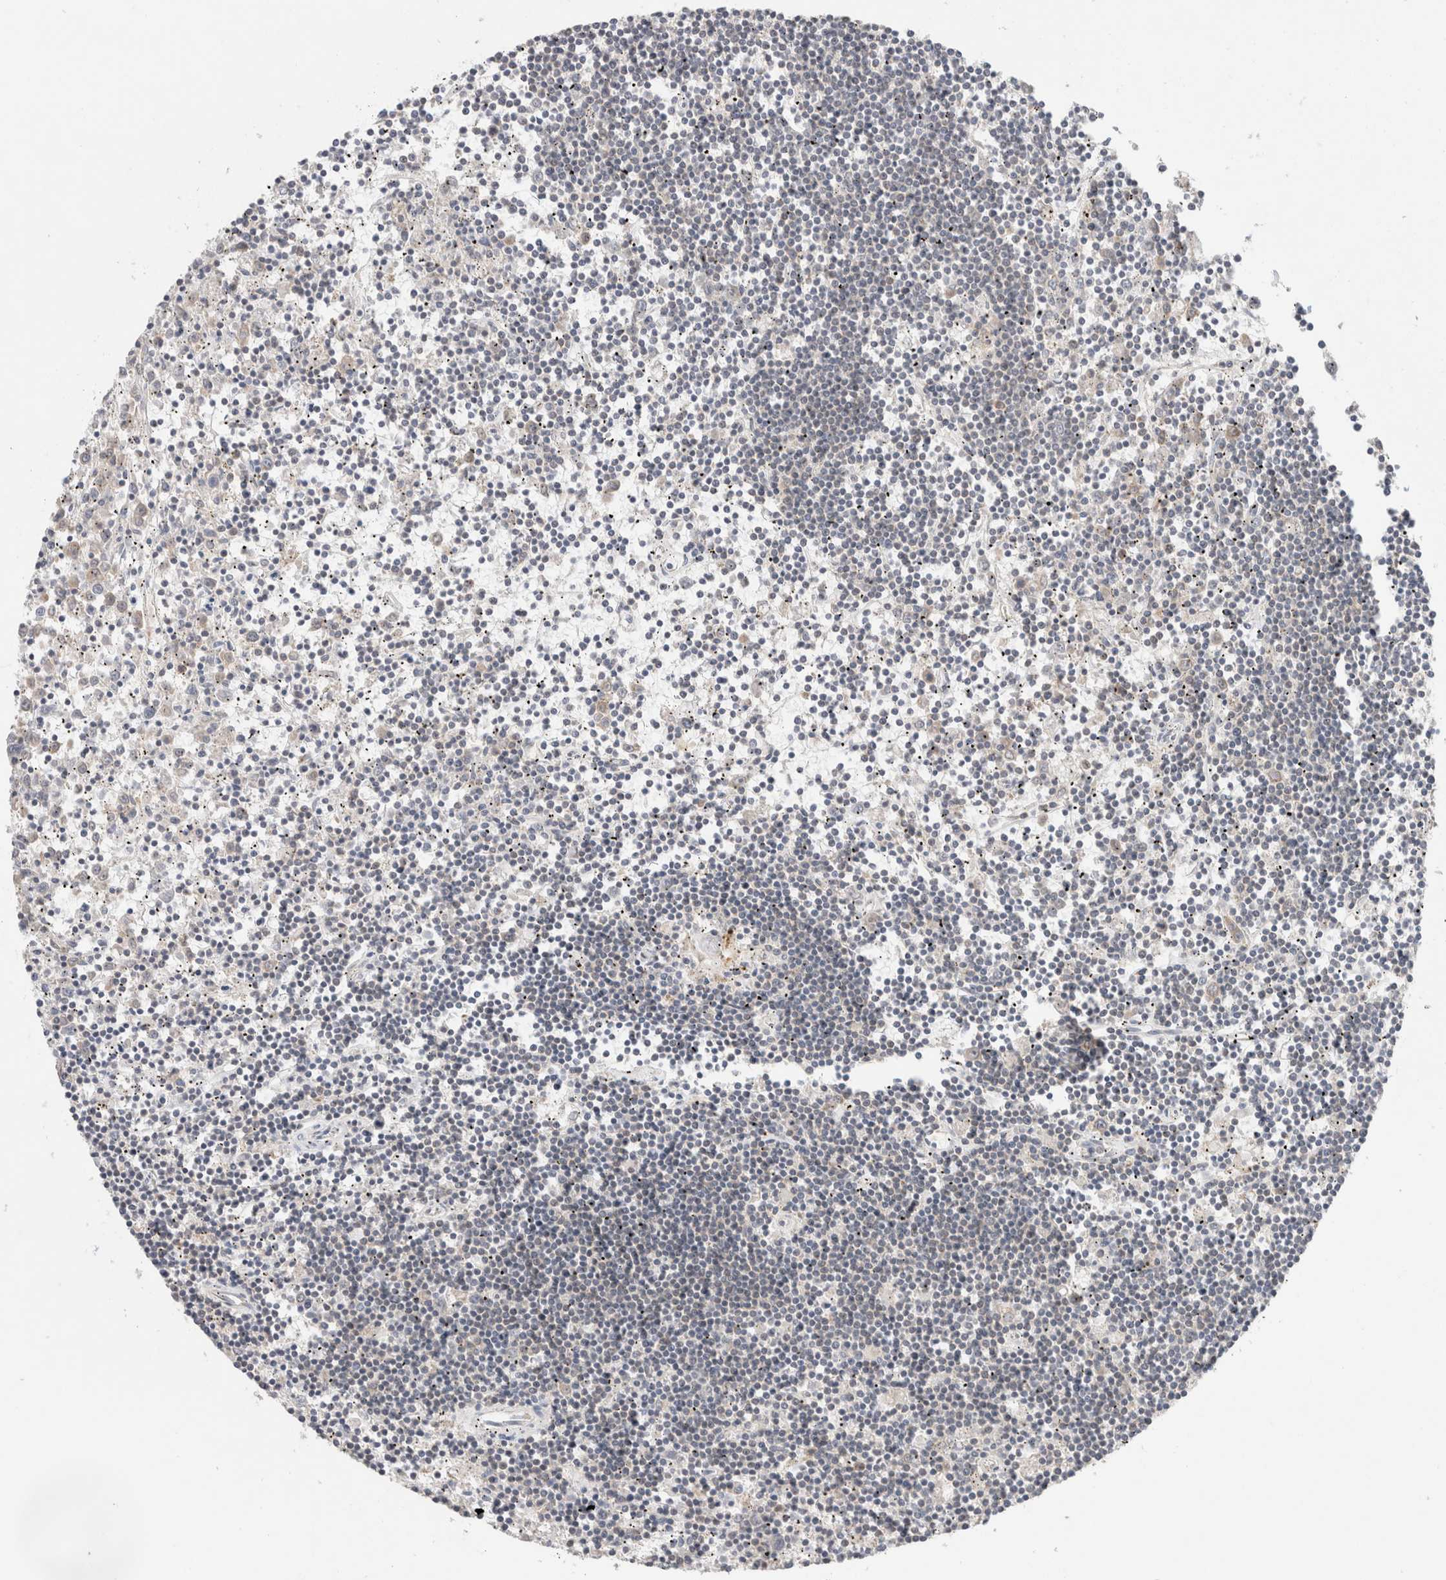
{"staining": {"intensity": "negative", "quantity": "none", "location": "none"}, "tissue": "lymphoma", "cell_type": "Tumor cells", "image_type": "cancer", "snomed": [{"axis": "morphology", "description": "Malignant lymphoma, non-Hodgkin's type, Low grade"}, {"axis": "topography", "description": "Spleen"}], "caption": "This is an immunohistochemistry micrograph of lymphoma. There is no positivity in tumor cells.", "gene": "ERI3", "patient": {"sex": "male", "age": 76}}